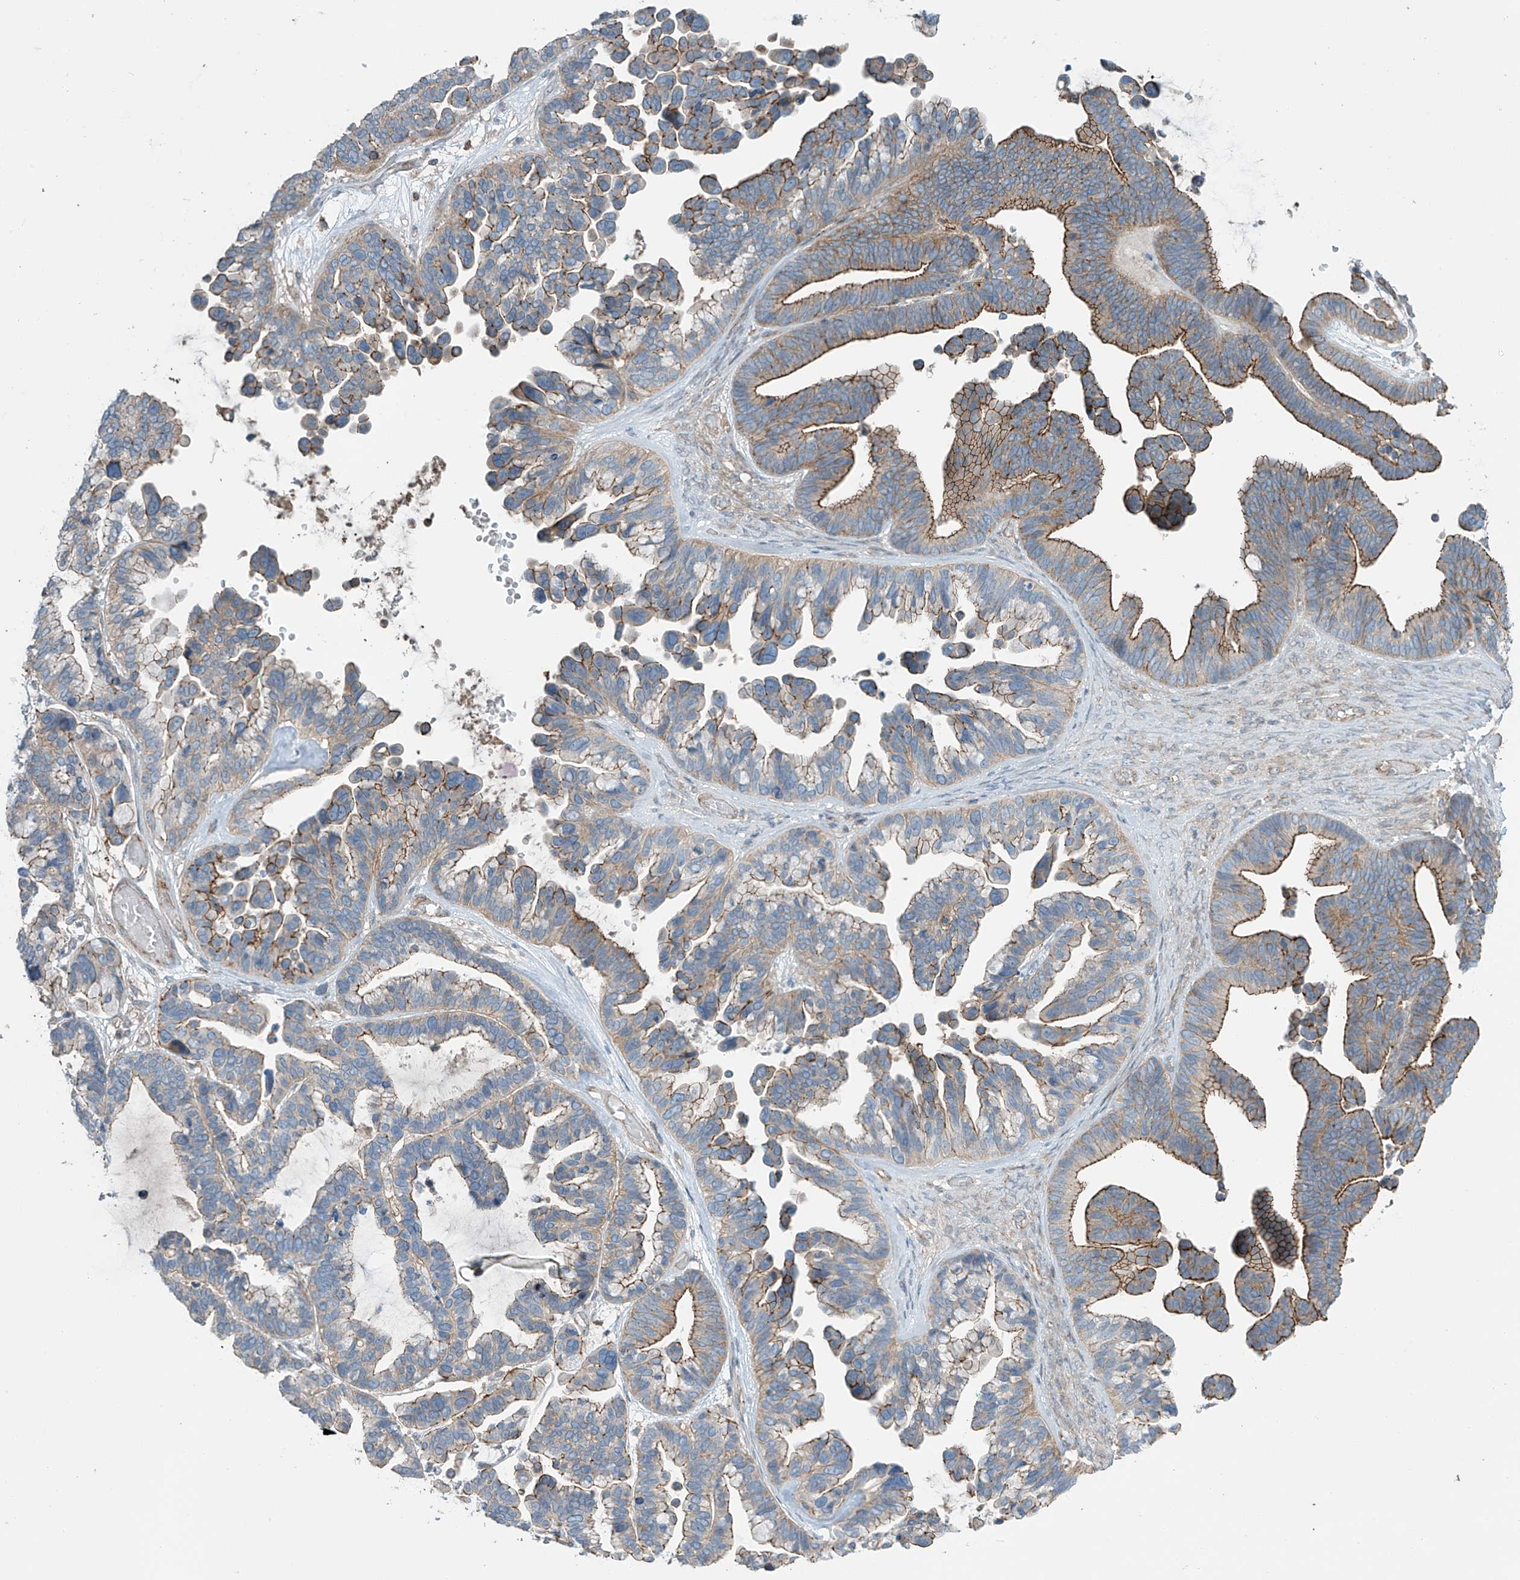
{"staining": {"intensity": "moderate", "quantity": "25%-75%", "location": "cytoplasmic/membranous"}, "tissue": "ovarian cancer", "cell_type": "Tumor cells", "image_type": "cancer", "snomed": [{"axis": "morphology", "description": "Cystadenocarcinoma, serous, NOS"}, {"axis": "topography", "description": "Ovary"}], "caption": "Immunohistochemistry of human serous cystadenocarcinoma (ovarian) reveals medium levels of moderate cytoplasmic/membranous staining in about 25%-75% of tumor cells. The protein of interest is shown in brown color, while the nuclei are stained blue.", "gene": "SLC9A2", "patient": {"sex": "female", "age": 56}}